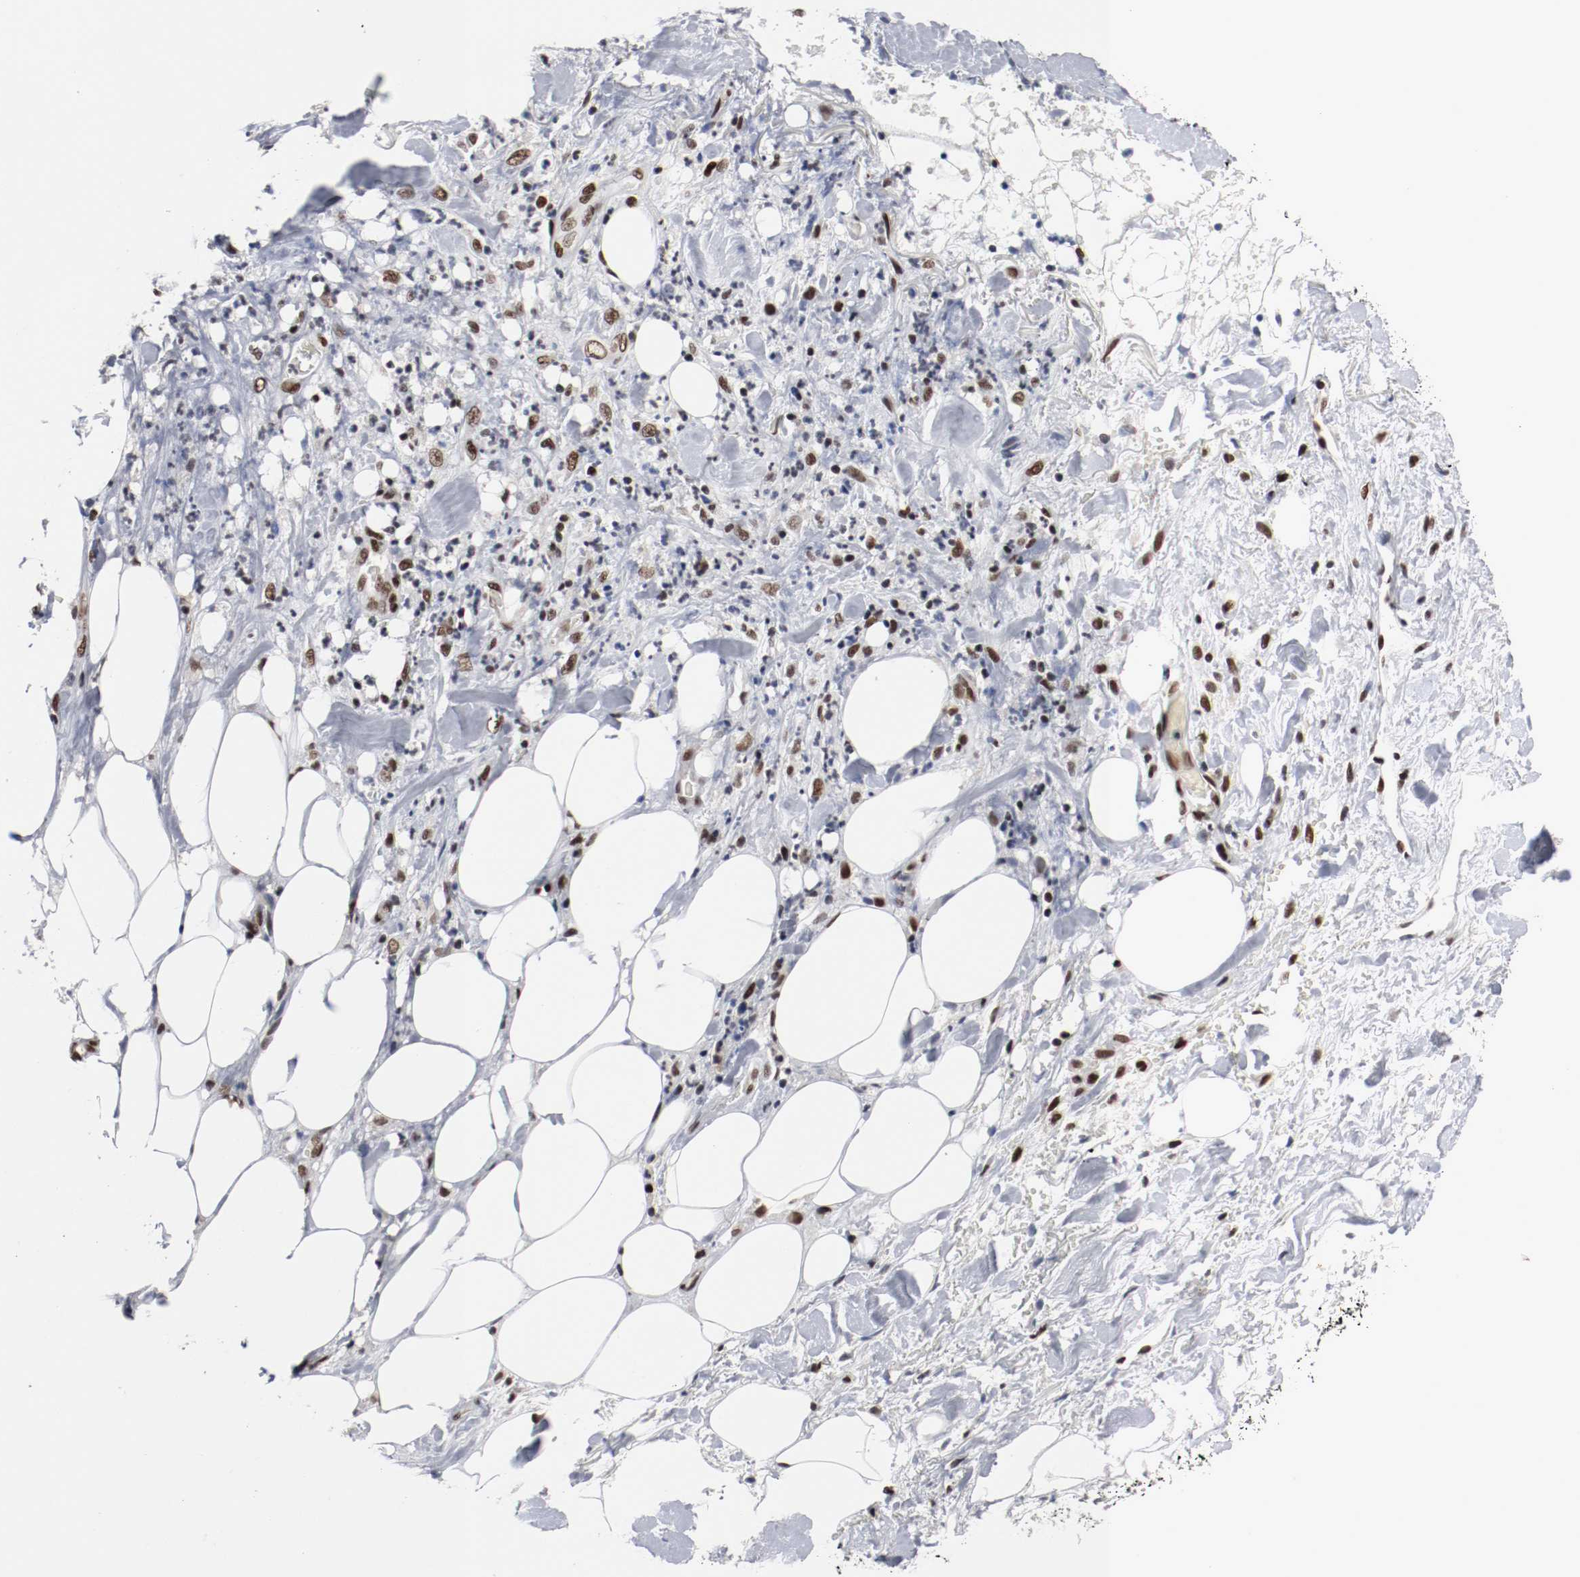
{"staining": {"intensity": "strong", "quantity": ">75%", "location": "nuclear"}, "tissue": "pancreatic cancer", "cell_type": "Tumor cells", "image_type": "cancer", "snomed": [{"axis": "morphology", "description": "Adenocarcinoma, NOS"}, {"axis": "topography", "description": "Pancreas"}], "caption": "Pancreatic cancer (adenocarcinoma) stained with a protein marker exhibits strong staining in tumor cells.", "gene": "MEF2D", "patient": {"sex": "male", "age": 70}}